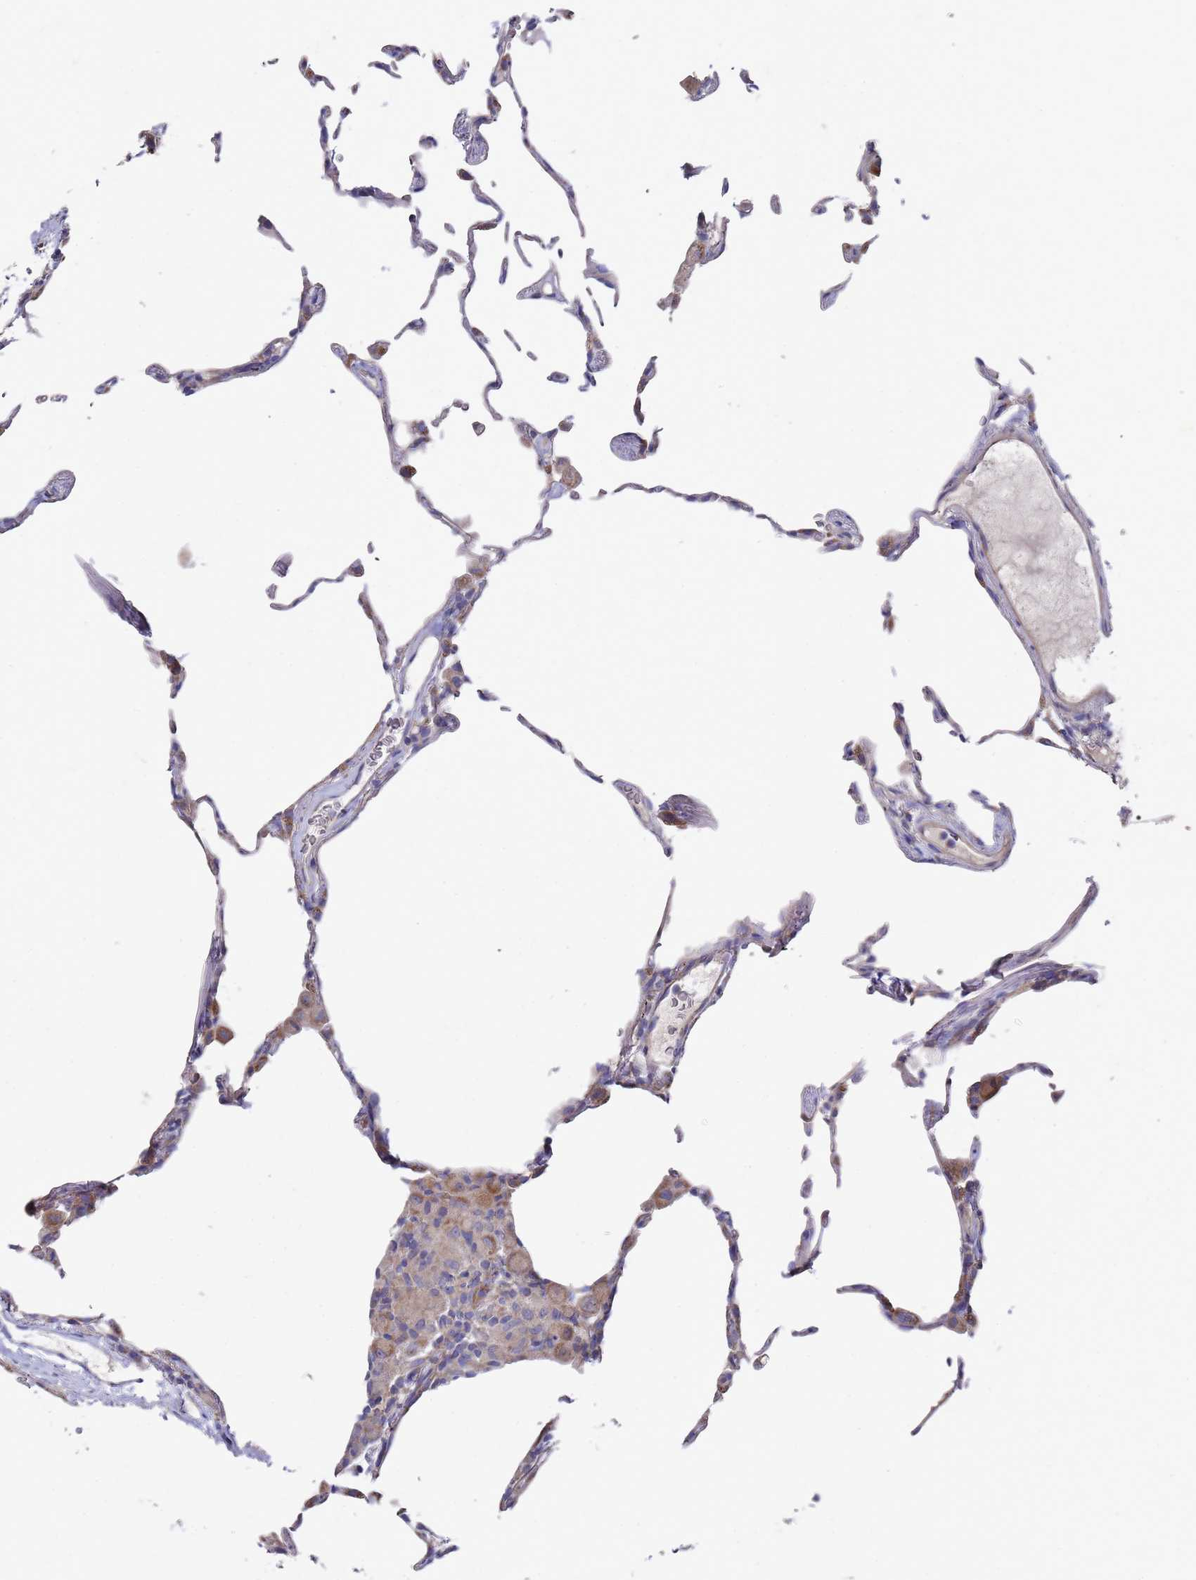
{"staining": {"intensity": "negative", "quantity": "none", "location": "none"}, "tissue": "lung", "cell_type": "Alveolar cells", "image_type": "normal", "snomed": [{"axis": "morphology", "description": "Normal tissue, NOS"}, {"axis": "topography", "description": "Lung"}], "caption": "DAB (3,3'-diaminobenzidine) immunohistochemical staining of normal human lung exhibits no significant staining in alveolar cells.", "gene": "SCAPER", "patient": {"sex": "female", "age": 57}}